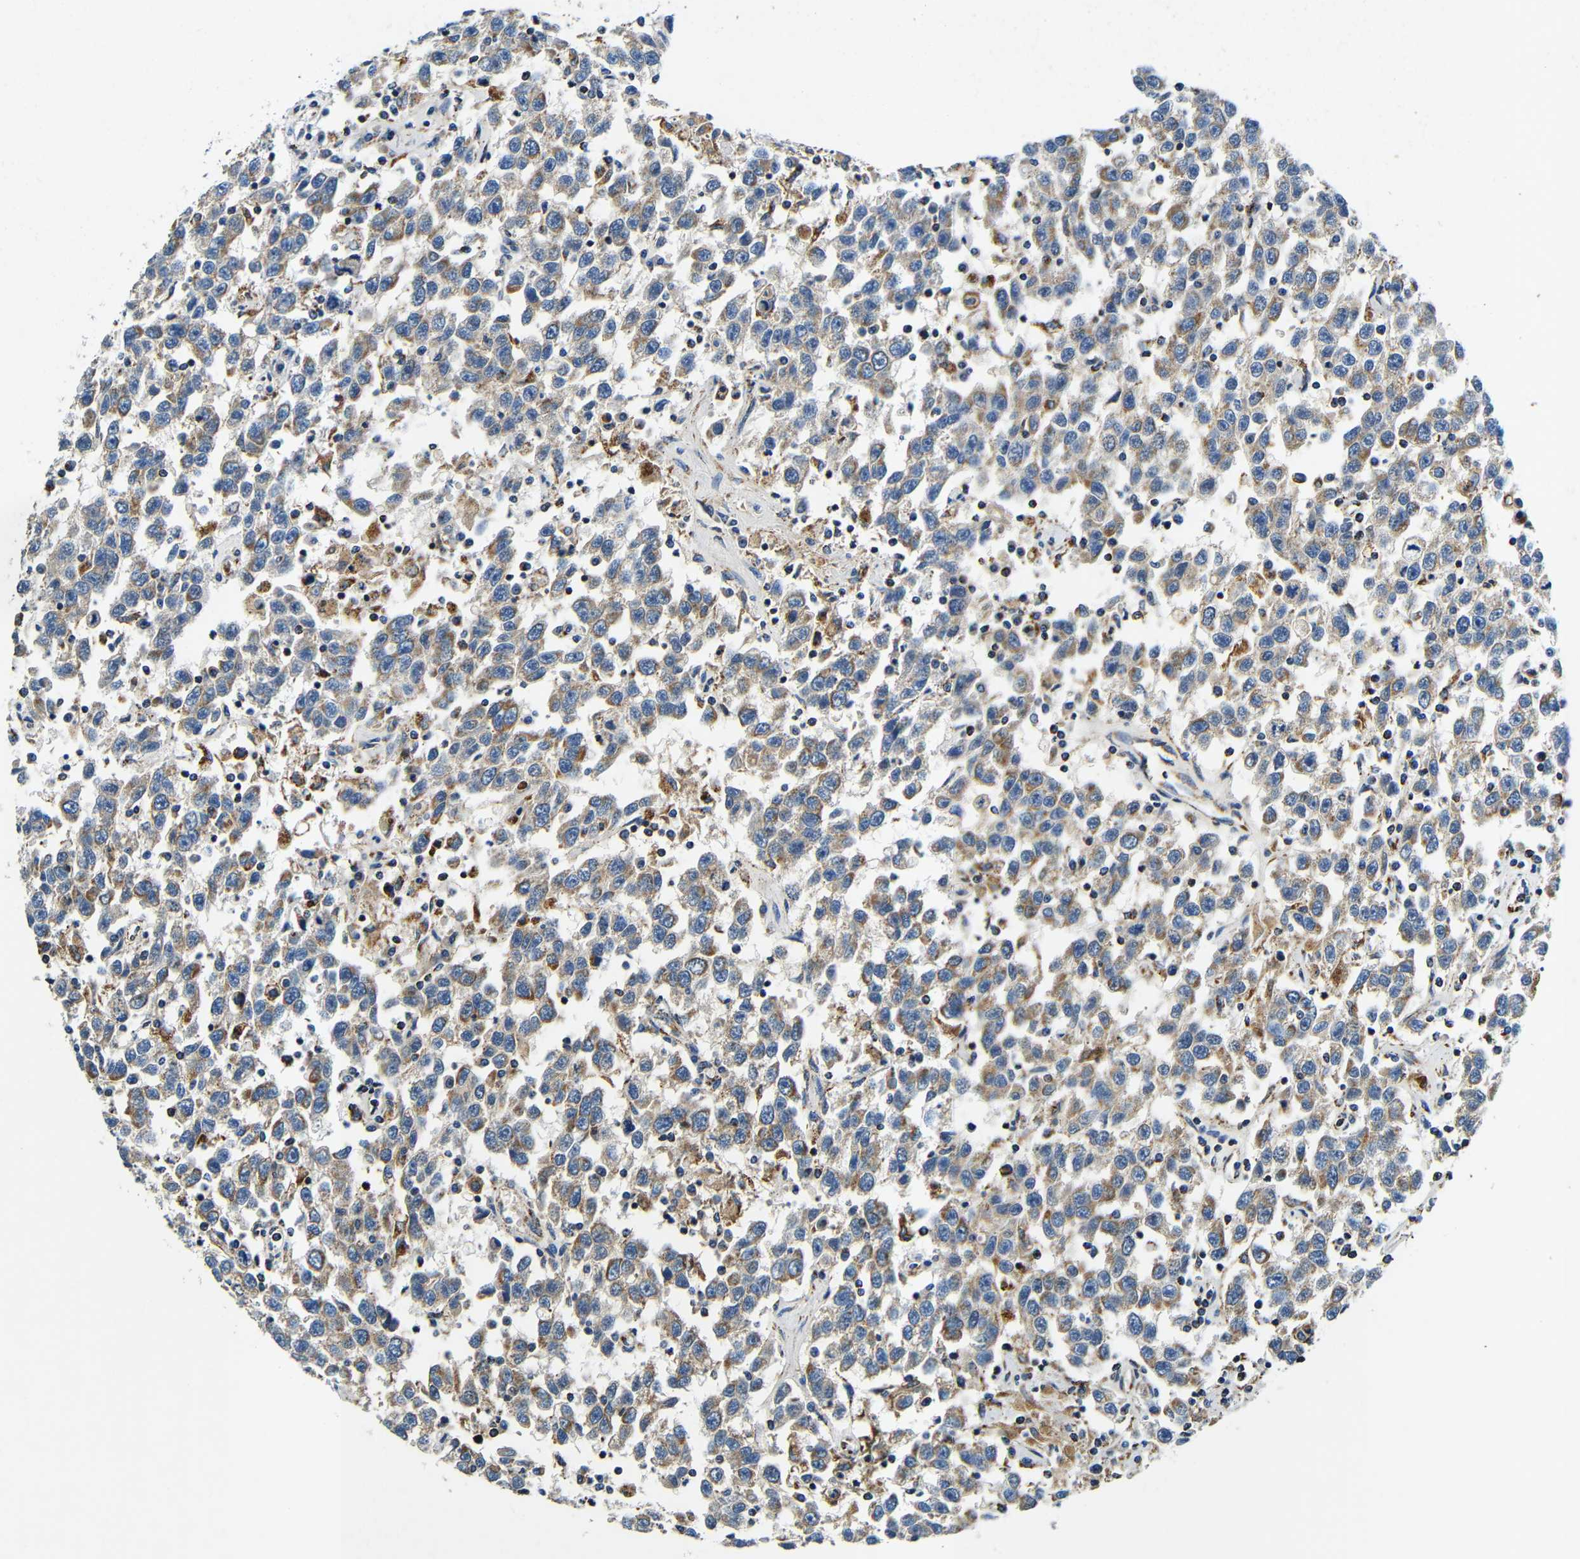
{"staining": {"intensity": "moderate", "quantity": ">75%", "location": "cytoplasmic/membranous"}, "tissue": "testis cancer", "cell_type": "Tumor cells", "image_type": "cancer", "snomed": [{"axis": "morphology", "description": "Seminoma, NOS"}, {"axis": "topography", "description": "Testis"}], "caption": "High-magnification brightfield microscopy of testis cancer stained with DAB (brown) and counterstained with hematoxylin (blue). tumor cells exhibit moderate cytoplasmic/membranous staining is appreciated in approximately>75% of cells.", "gene": "GALNT18", "patient": {"sex": "male", "age": 41}}